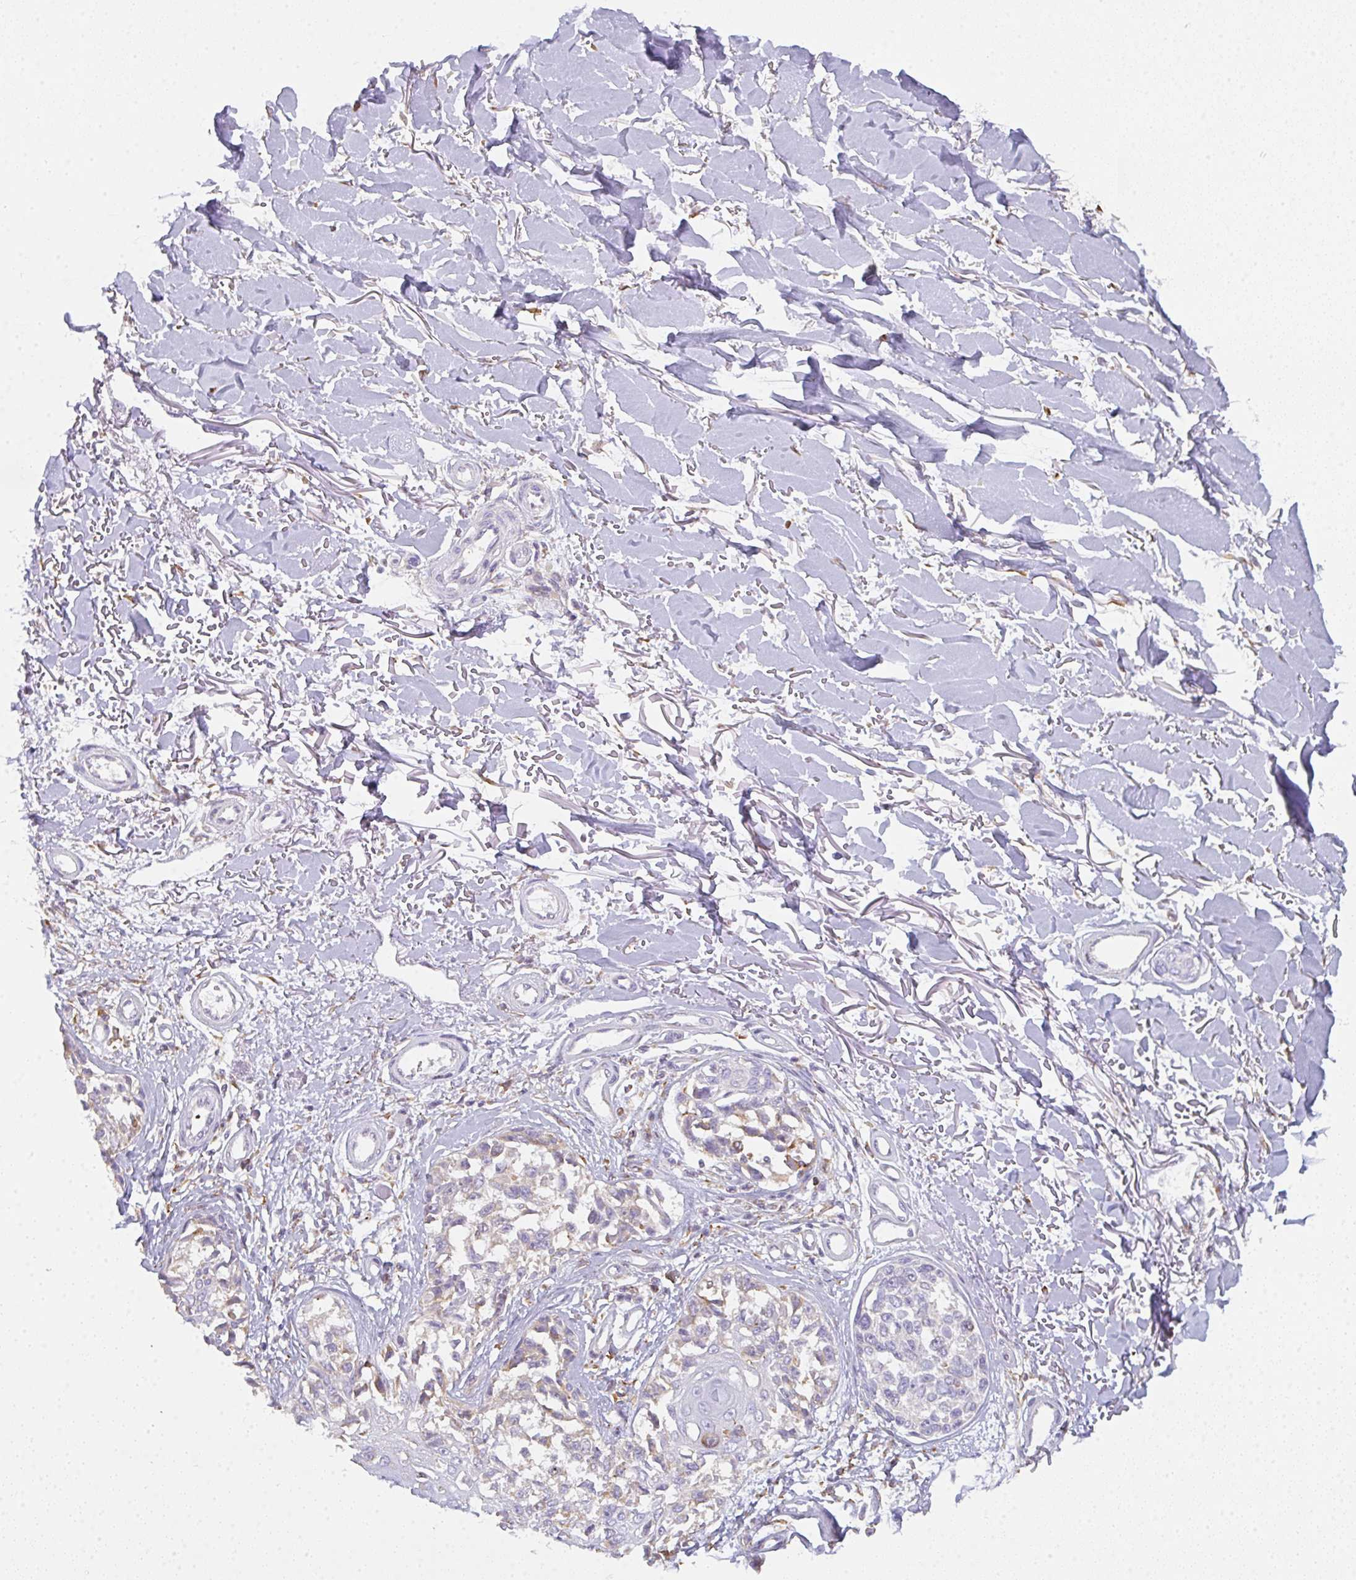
{"staining": {"intensity": "weak", "quantity": "<25%", "location": "cytoplasmic/membranous"}, "tissue": "melanoma", "cell_type": "Tumor cells", "image_type": "cancer", "snomed": [{"axis": "morphology", "description": "Malignant melanoma, NOS"}, {"axis": "topography", "description": "Skin"}], "caption": "This is an IHC image of melanoma. There is no positivity in tumor cells.", "gene": "DOK4", "patient": {"sex": "male", "age": 73}}